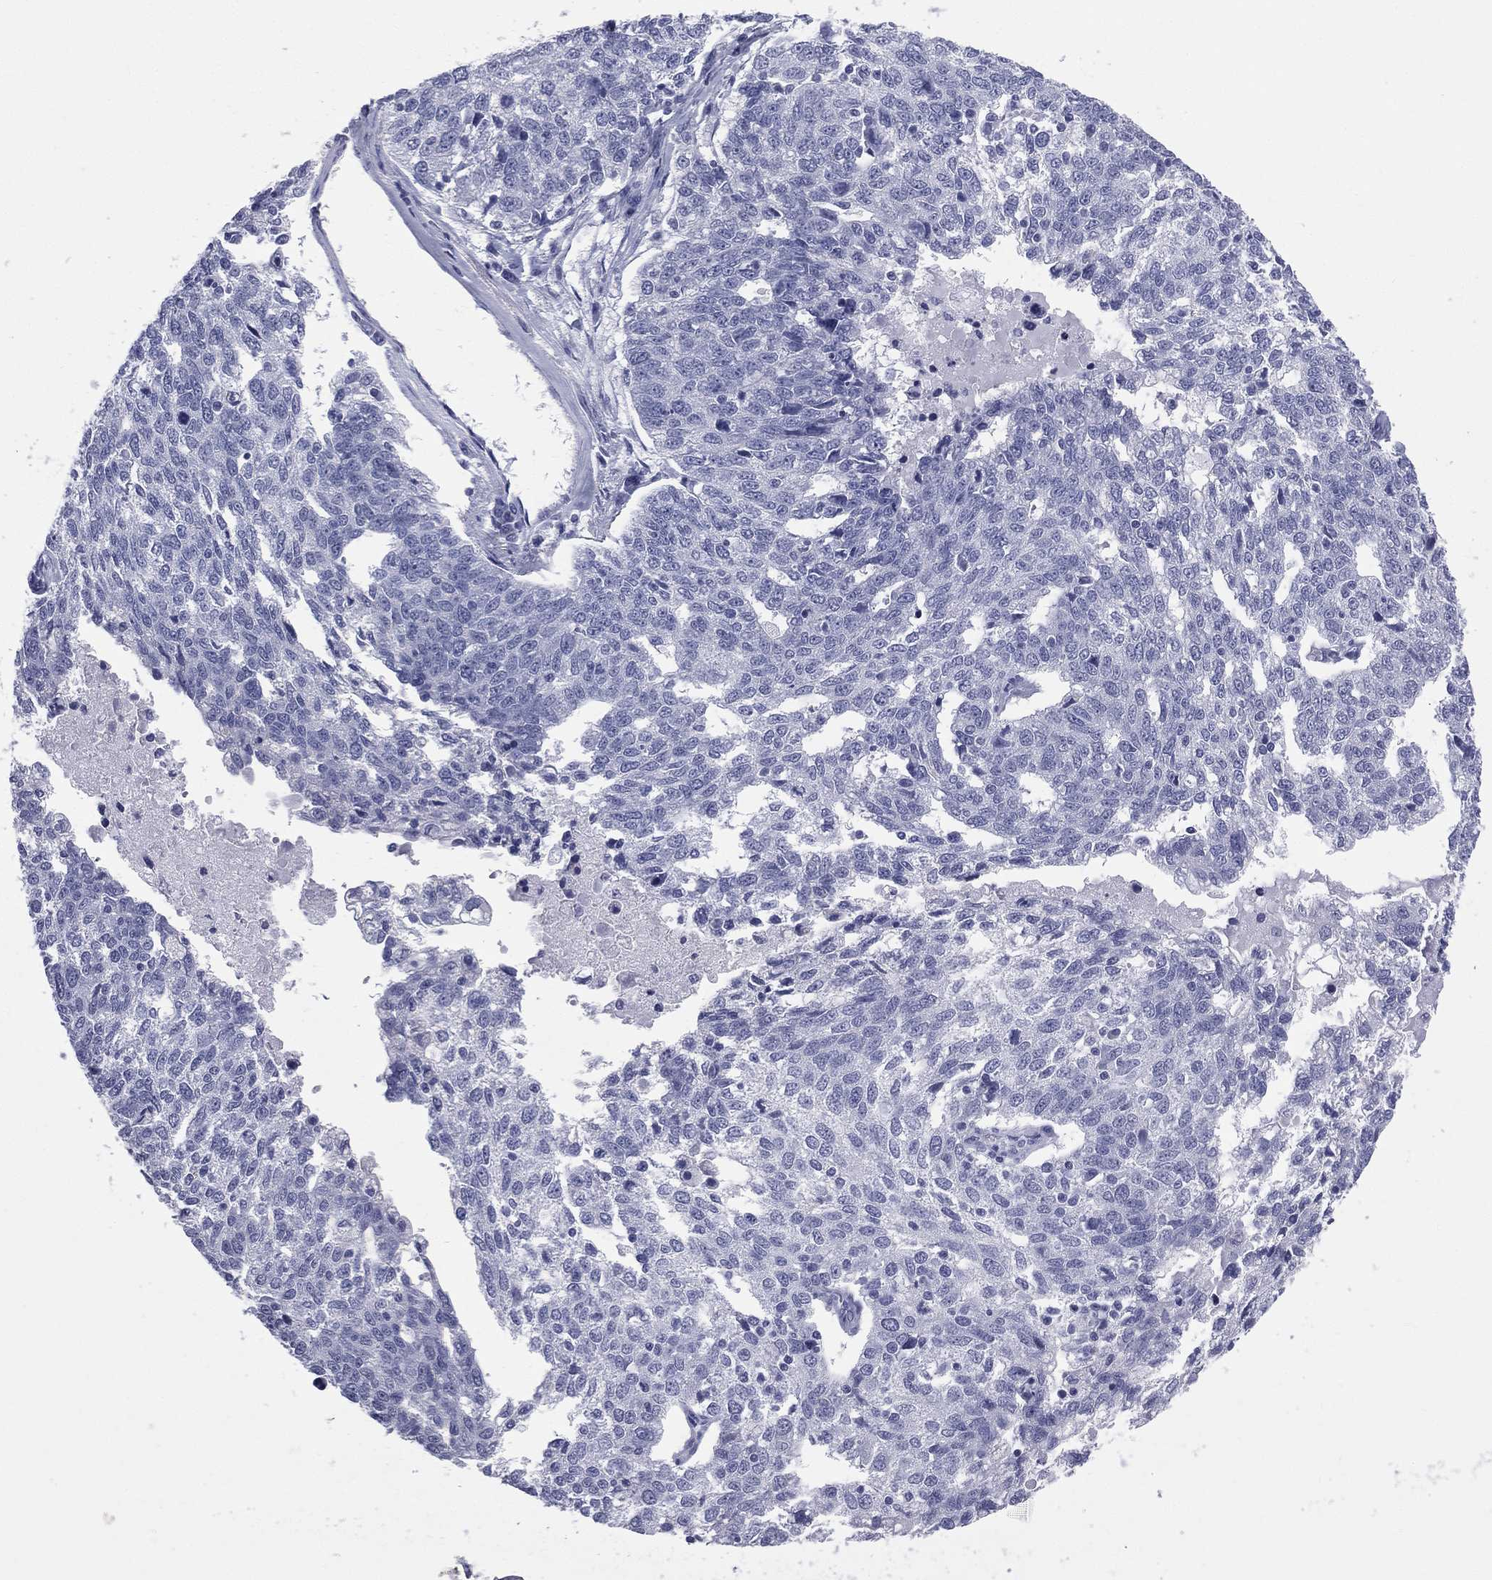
{"staining": {"intensity": "negative", "quantity": "none", "location": "none"}, "tissue": "ovarian cancer", "cell_type": "Tumor cells", "image_type": "cancer", "snomed": [{"axis": "morphology", "description": "Cystadenocarcinoma, serous, NOS"}, {"axis": "topography", "description": "Ovary"}], "caption": "High power microscopy micrograph of an immunohistochemistry (IHC) histopathology image of ovarian cancer, revealing no significant staining in tumor cells. (Stains: DAB immunohistochemistry (IHC) with hematoxylin counter stain, Microscopy: brightfield microscopy at high magnification).", "gene": "MLN", "patient": {"sex": "female", "age": 71}}